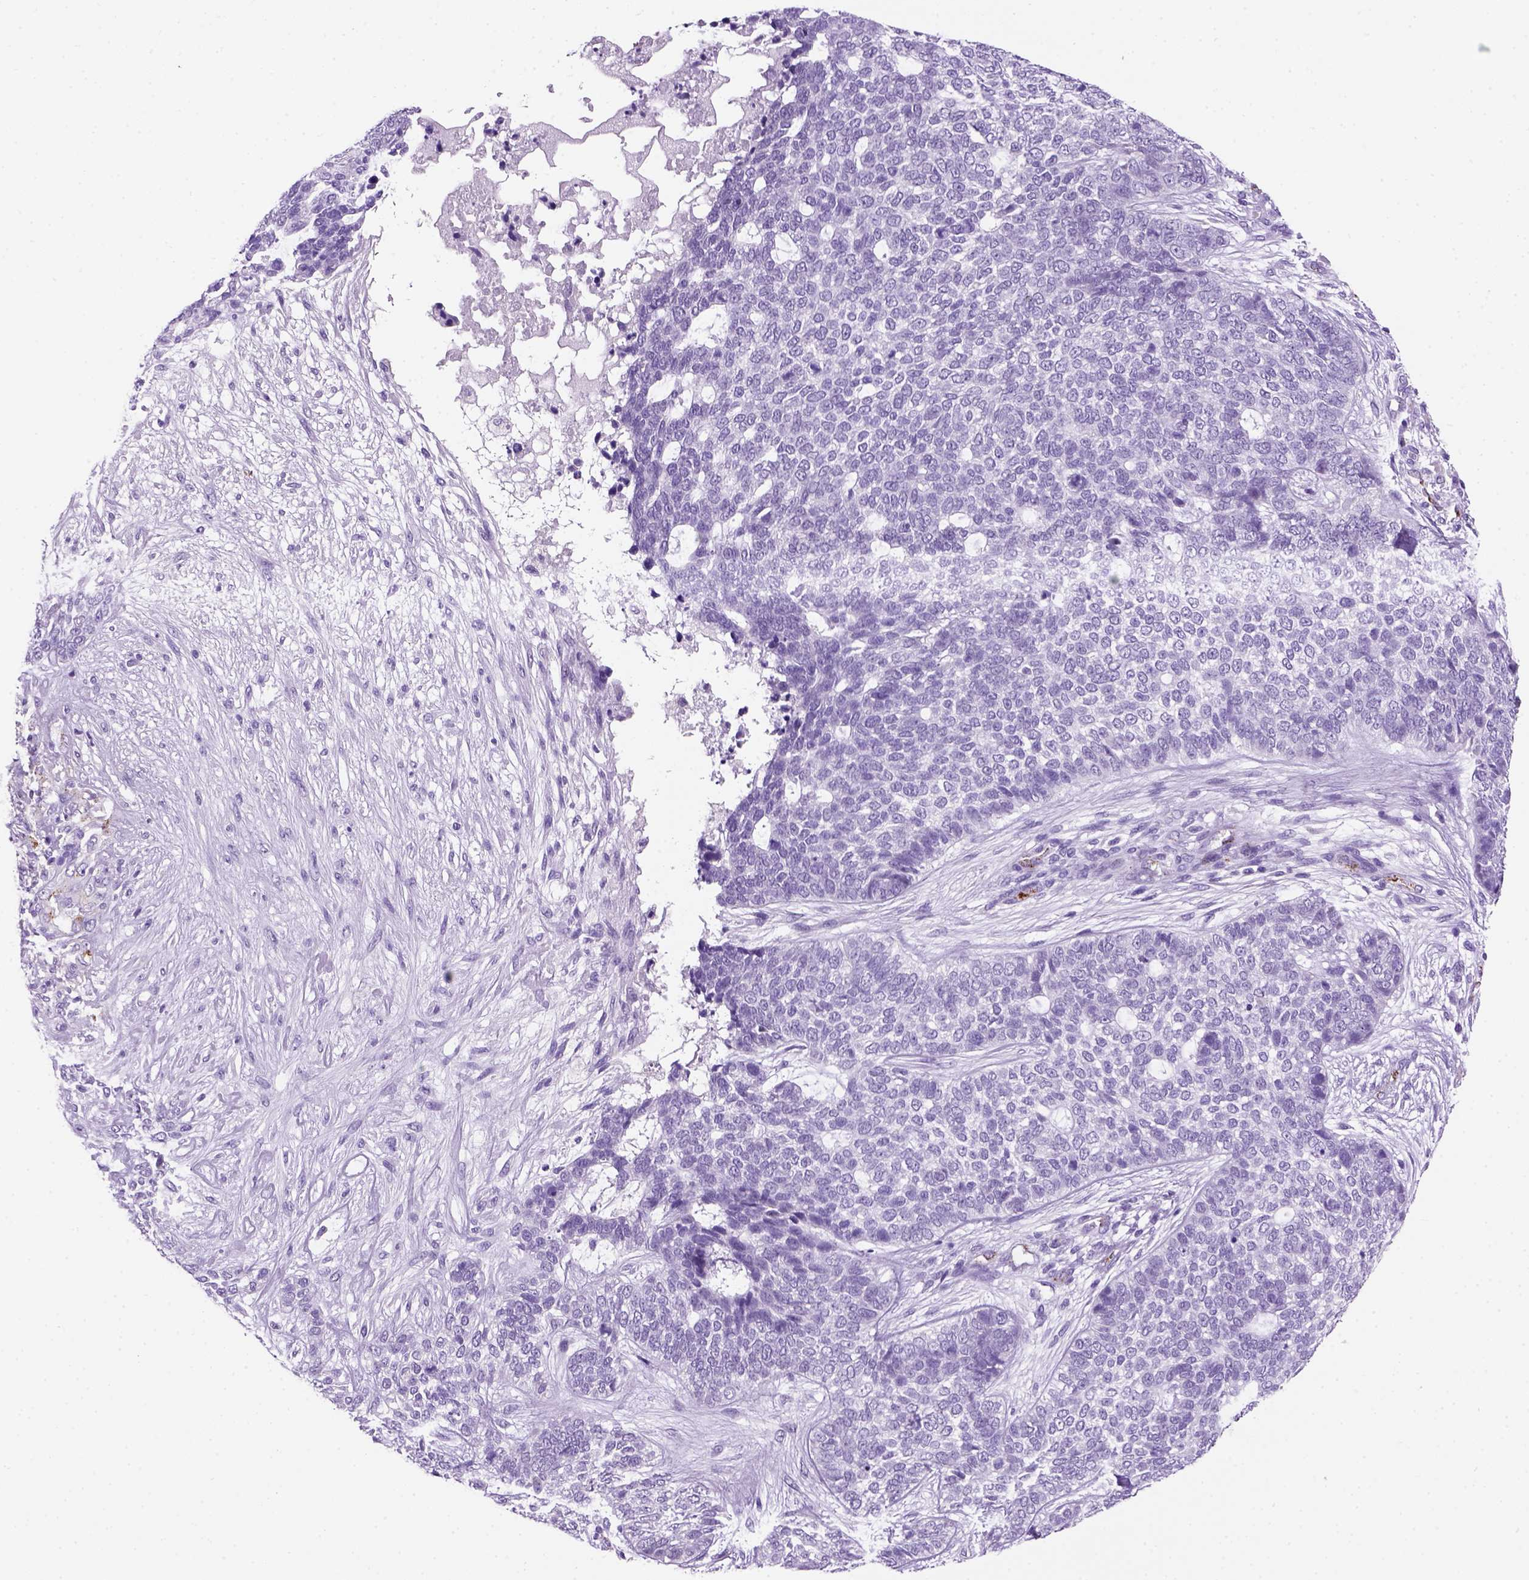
{"staining": {"intensity": "negative", "quantity": "none", "location": "none"}, "tissue": "skin cancer", "cell_type": "Tumor cells", "image_type": "cancer", "snomed": [{"axis": "morphology", "description": "Basal cell carcinoma"}, {"axis": "topography", "description": "Skin"}], "caption": "Immunohistochemical staining of human skin cancer (basal cell carcinoma) reveals no significant positivity in tumor cells.", "gene": "VWF", "patient": {"sex": "female", "age": 69}}